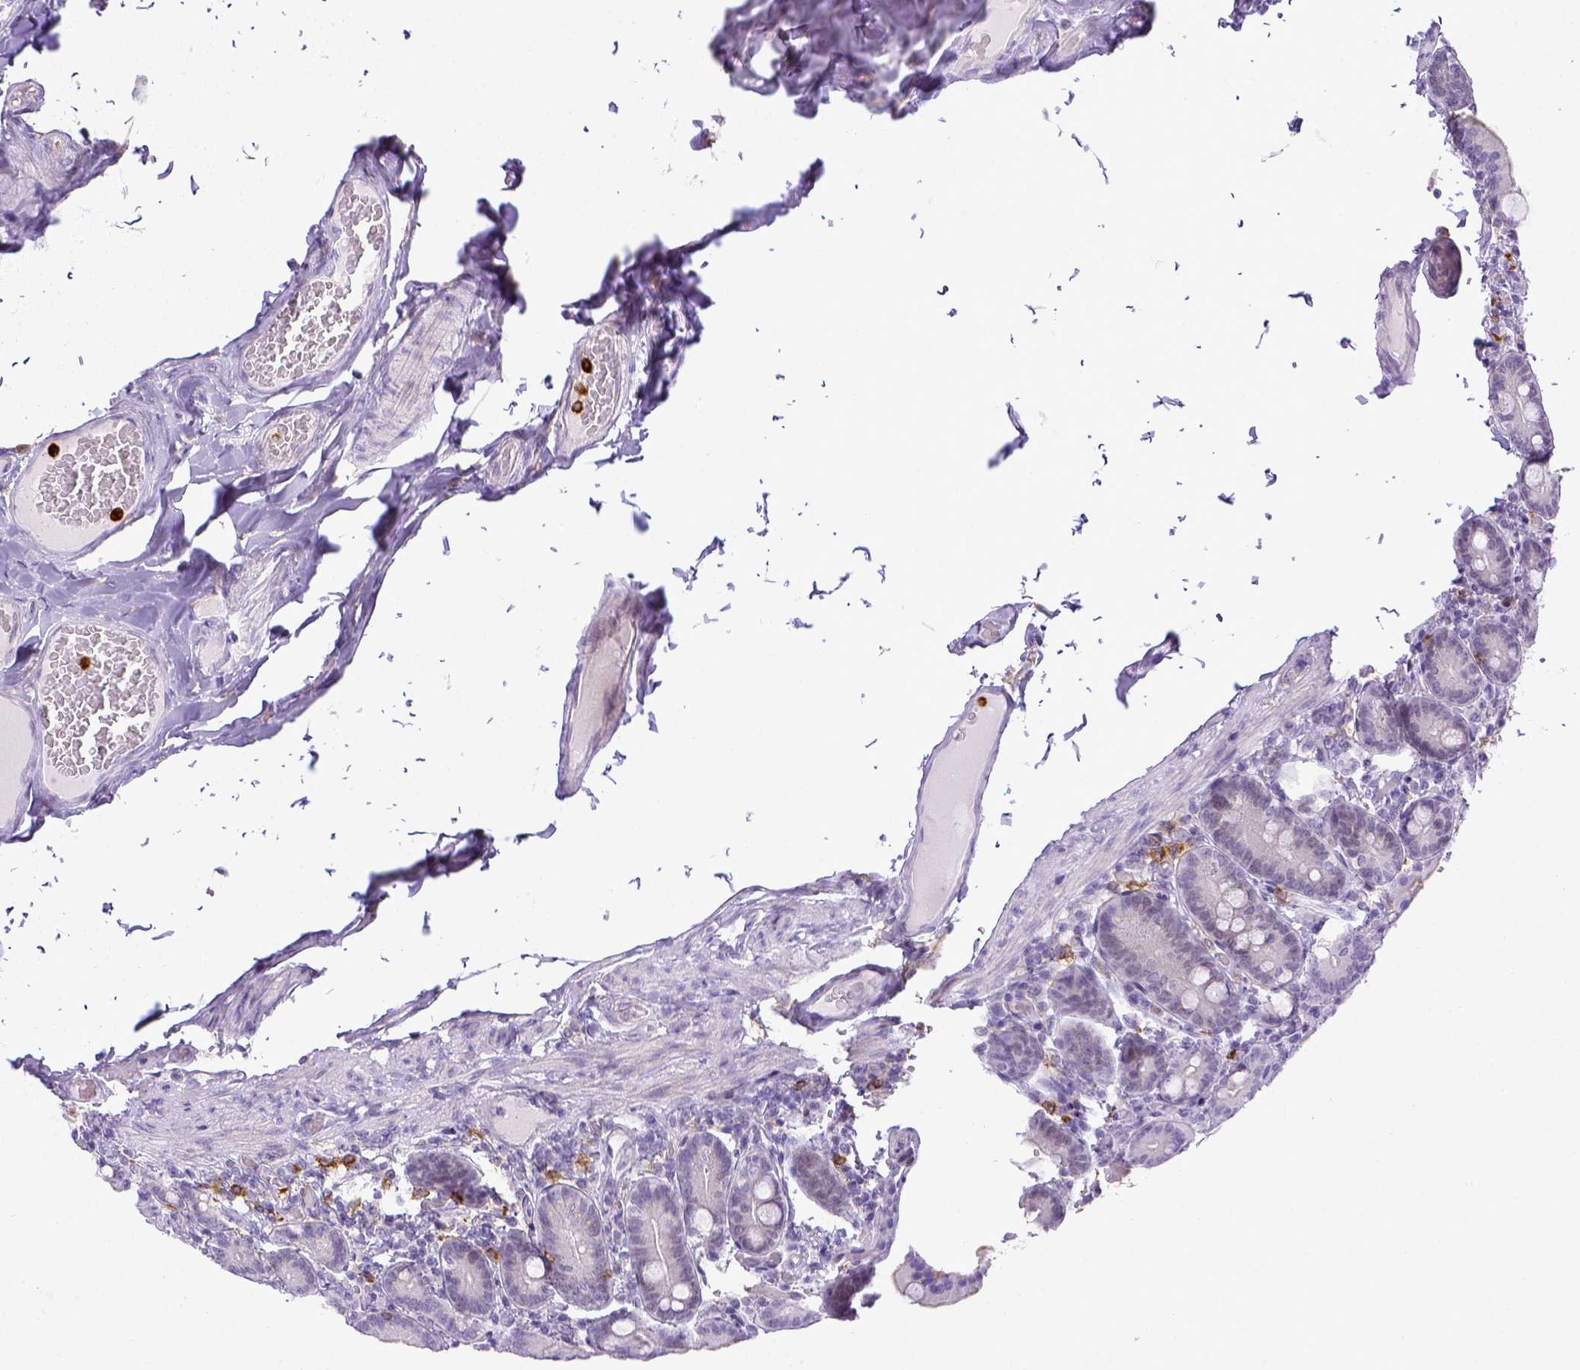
{"staining": {"intensity": "negative", "quantity": "none", "location": "none"}, "tissue": "duodenum", "cell_type": "Glandular cells", "image_type": "normal", "snomed": [{"axis": "morphology", "description": "Normal tissue, NOS"}, {"axis": "topography", "description": "Duodenum"}], "caption": "IHC photomicrograph of normal human duodenum stained for a protein (brown), which reveals no positivity in glandular cells.", "gene": "ITGAM", "patient": {"sex": "female", "age": 62}}